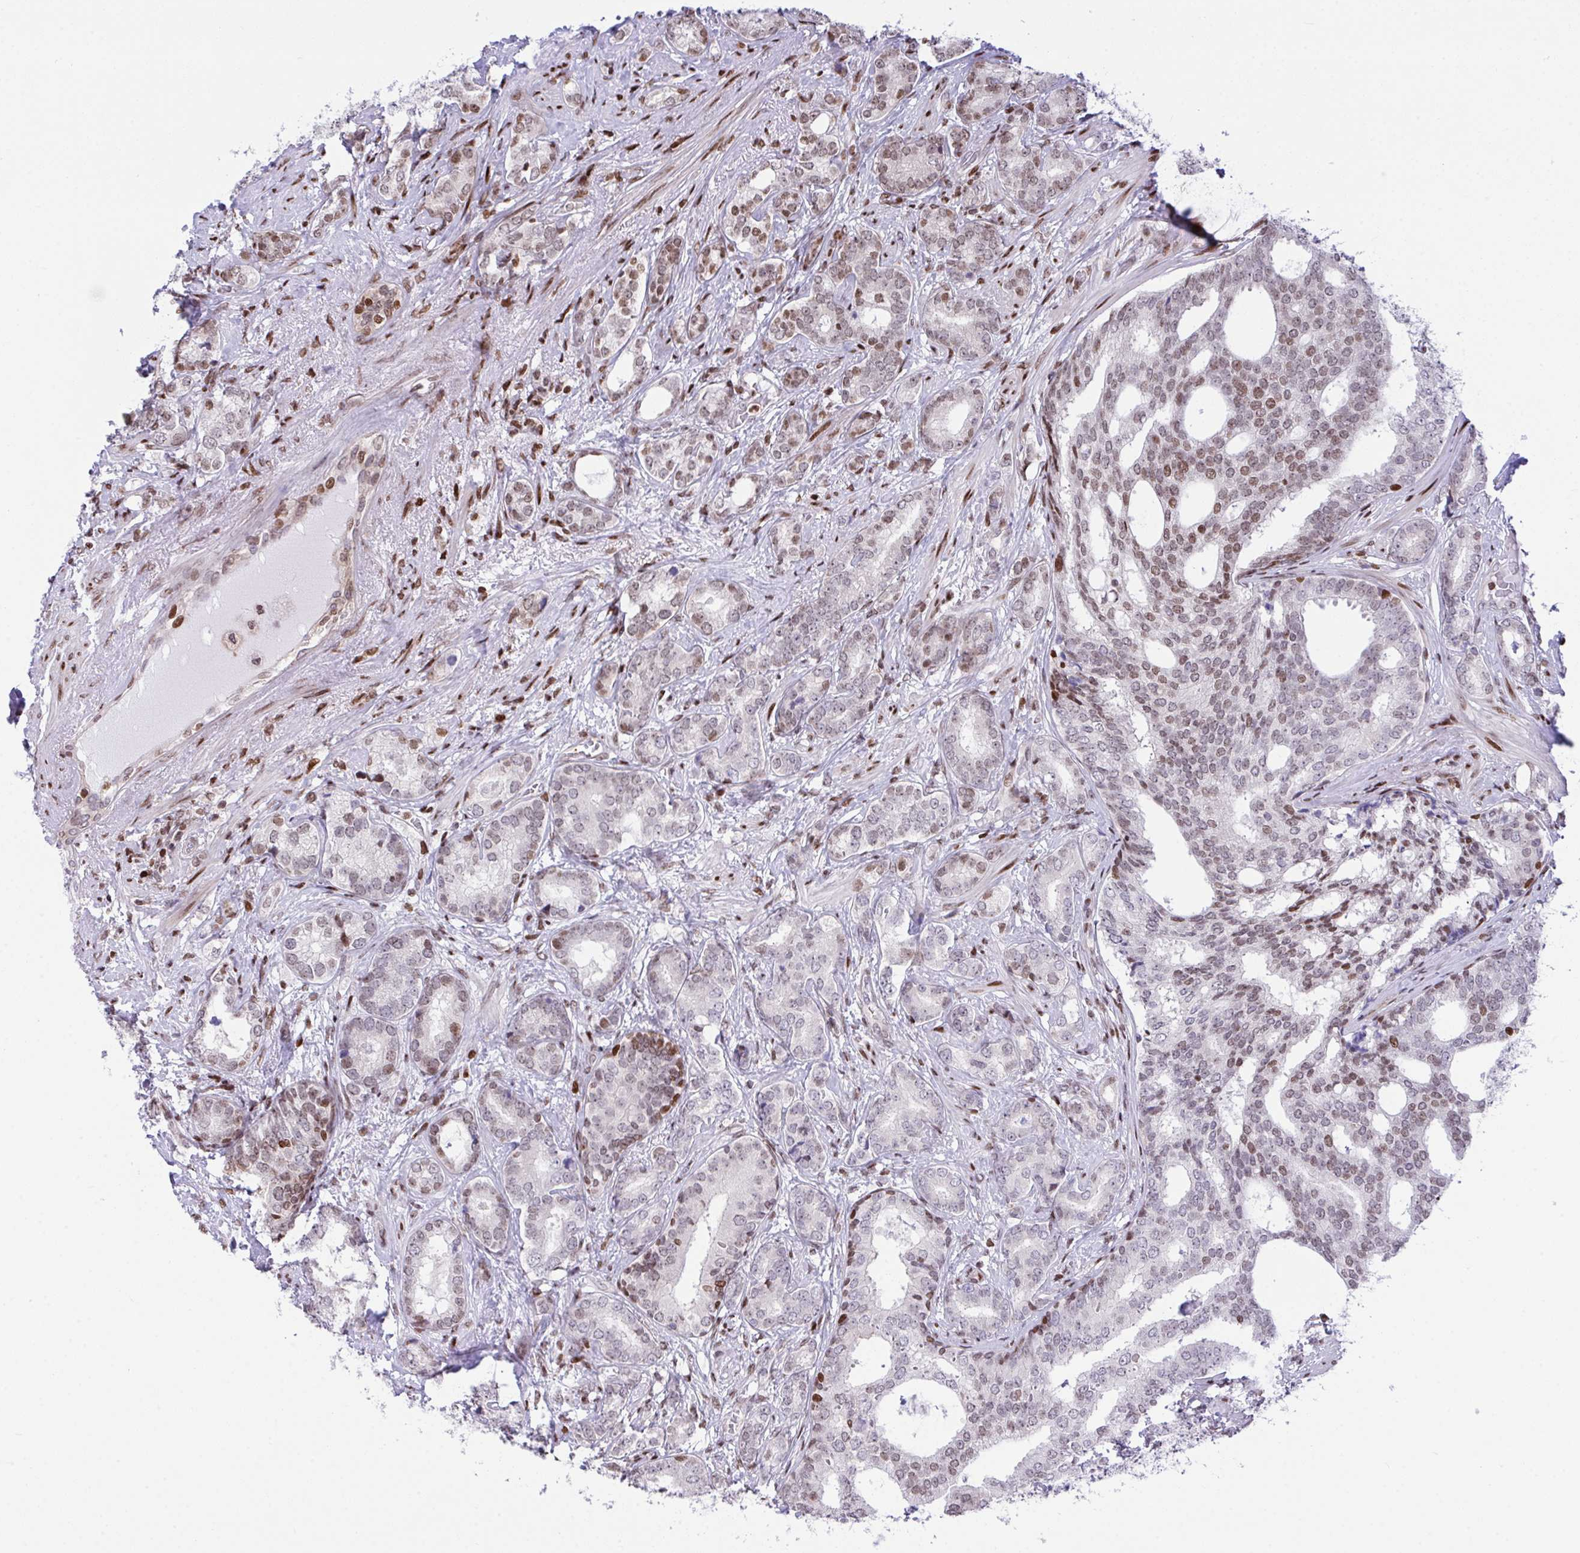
{"staining": {"intensity": "weak", "quantity": "25%-75%", "location": "nuclear"}, "tissue": "prostate cancer", "cell_type": "Tumor cells", "image_type": "cancer", "snomed": [{"axis": "morphology", "description": "Adenocarcinoma, High grade"}, {"axis": "topography", "description": "Prostate"}], "caption": "Tumor cells show low levels of weak nuclear positivity in approximately 25%-75% of cells in adenocarcinoma (high-grade) (prostate).", "gene": "RAPGEF5", "patient": {"sex": "male", "age": 62}}